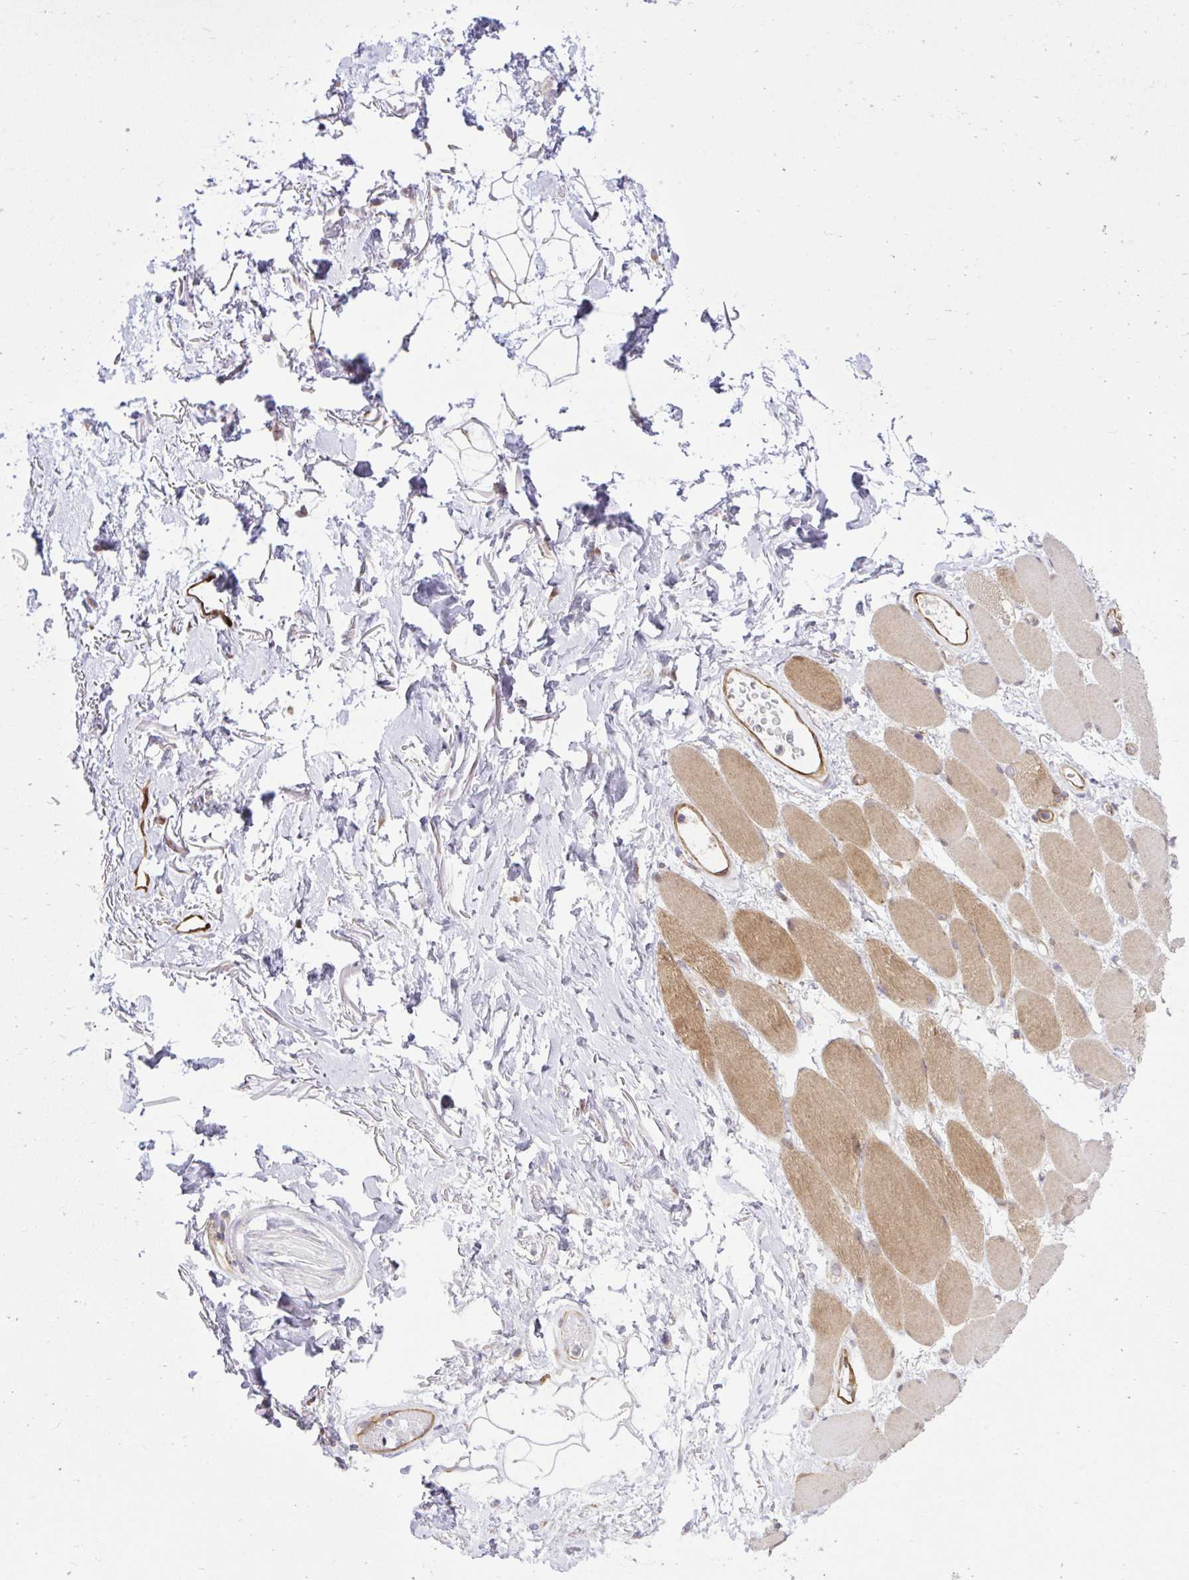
{"staining": {"intensity": "negative", "quantity": "none", "location": "none"}, "tissue": "adipose tissue", "cell_type": "Adipocytes", "image_type": "normal", "snomed": [{"axis": "morphology", "description": "Normal tissue, NOS"}, {"axis": "topography", "description": "Anal"}, {"axis": "topography", "description": "Peripheral nerve tissue"}], "caption": "Unremarkable adipose tissue was stained to show a protein in brown. There is no significant positivity in adipocytes.", "gene": "LIMS1", "patient": {"sex": "male", "age": 78}}